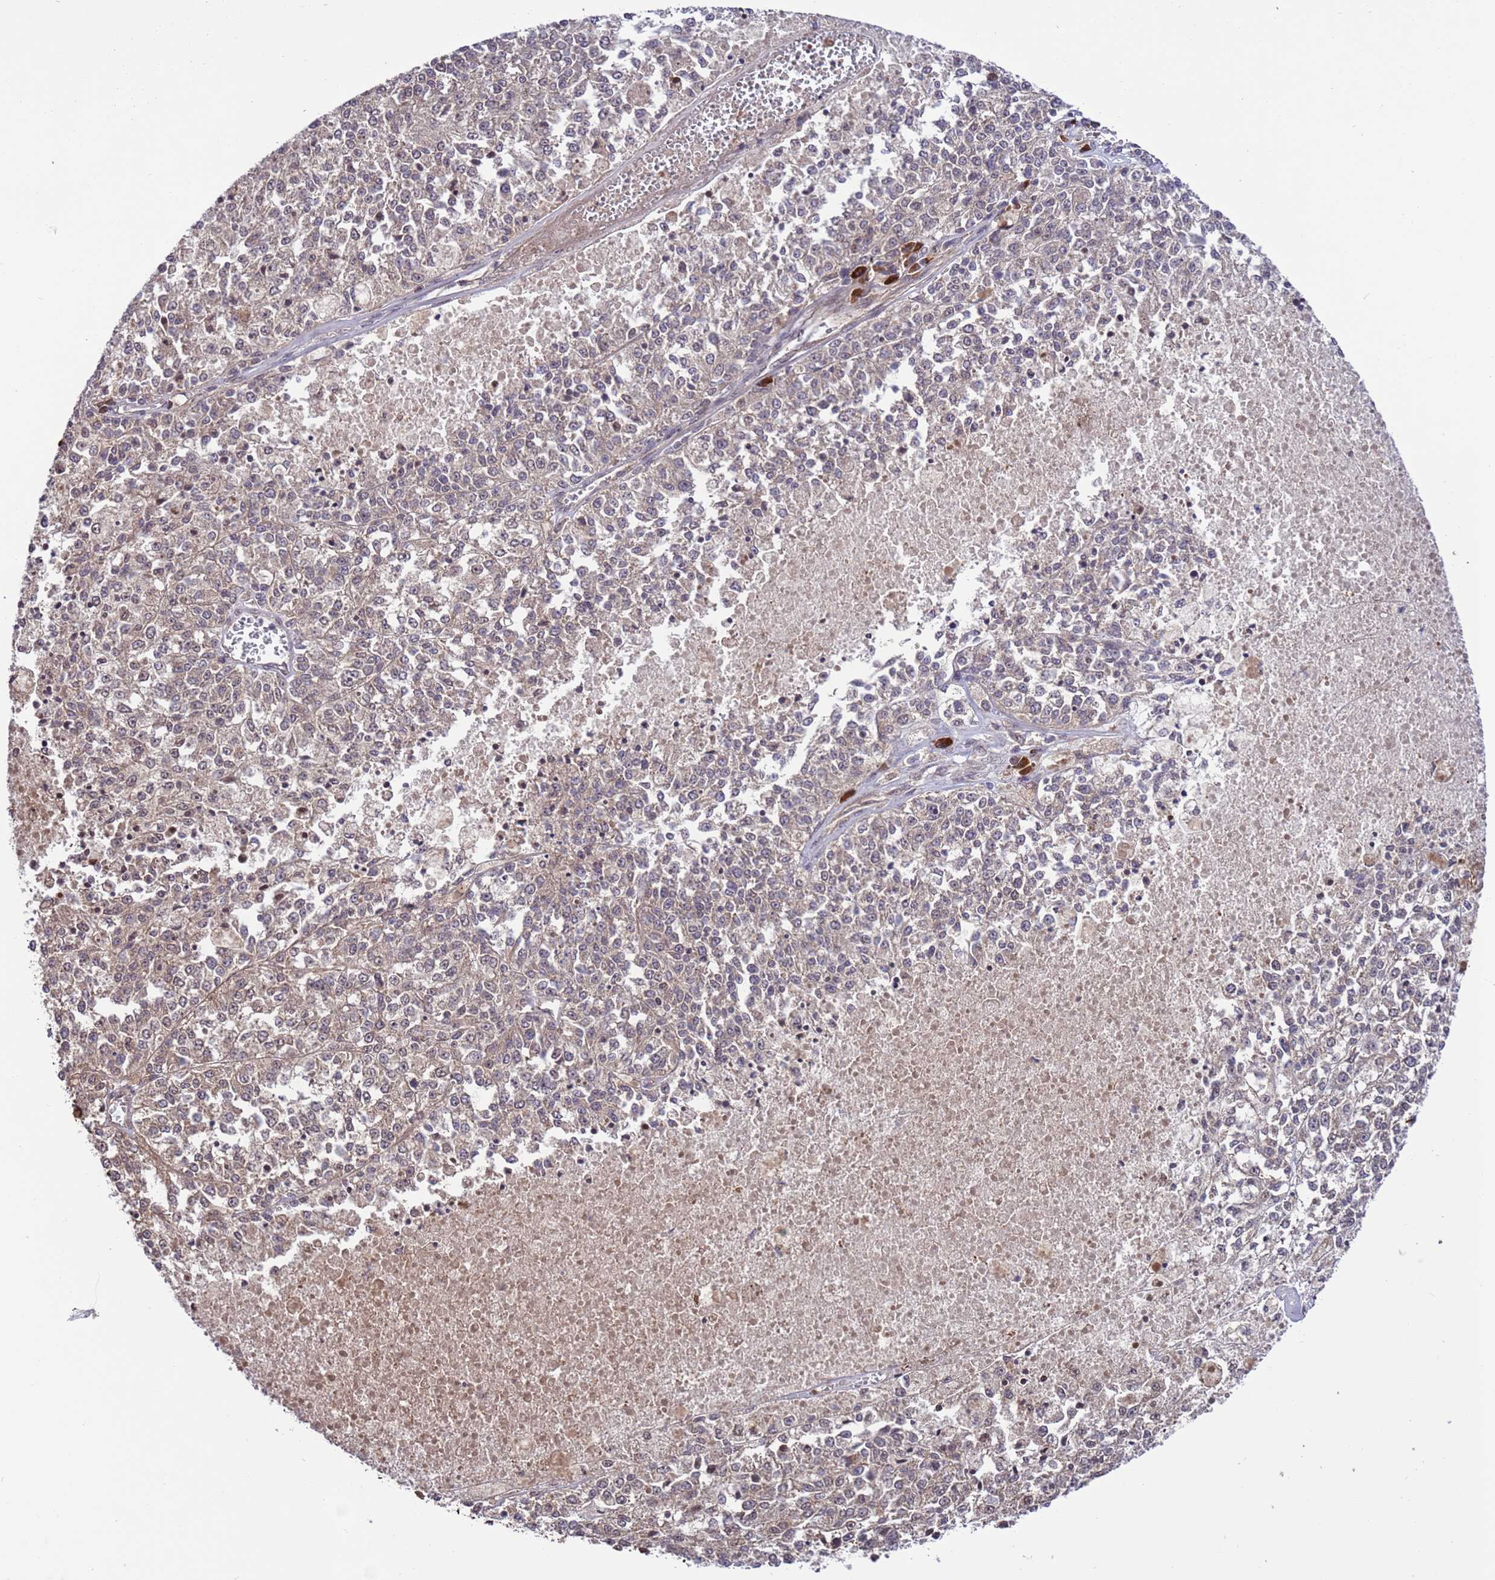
{"staining": {"intensity": "weak", "quantity": "25%-75%", "location": "nuclear"}, "tissue": "melanoma", "cell_type": "Tumor cells", "image_type": "cancer", "snomed": [{"axis": "morphology", "description": "Malignant melanoma, NOS"}, {"axis": "topography", "description": "Skin"}], "caption": "IHC image of human melanoma stained for a protein (brown), which demonstrates low levels of weak nuclear positivity in about 25%-75% of tumor cells.", "gene": "ZFP69B", "patient": {"sex": "female", "age": 64}}